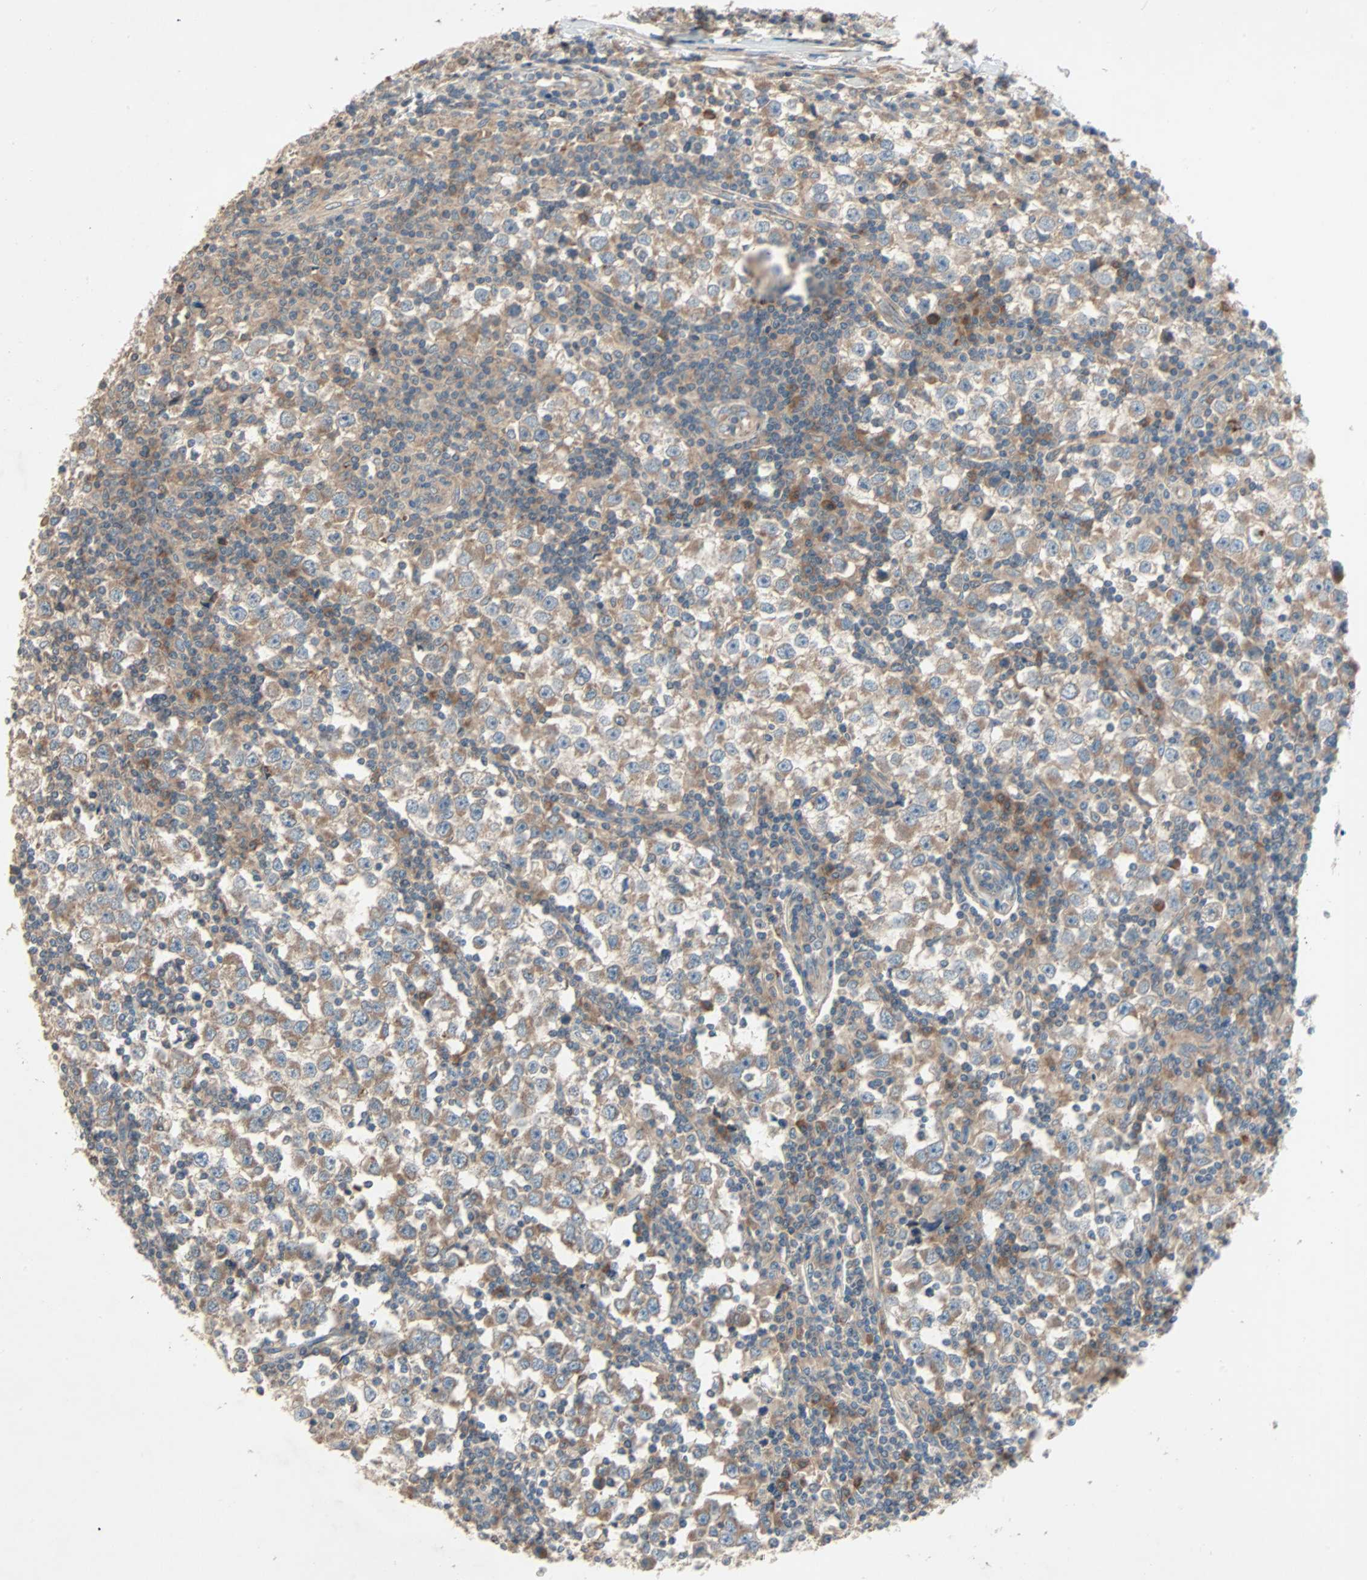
{"staining": {"intensity": "moderate", "quantity": ">75%", "location": "cytoplasmic/membranous"}, "tissue": "testis cancer", "cell_type": "Tumor cells", "image_type": "cancer", "snomed": [{"axis": "morphology", "description": "Seminoma, NOS"}, {"axis": "topography", "description": "Testis"}], "caption": "Testis seminoma stained with a brown dye reveals moderate cytoplasmic/membranous positive expression in approximately >75% of tumor cells.", "gene": "XYLT1", "patient": {"sex": "male", "age": 65}}